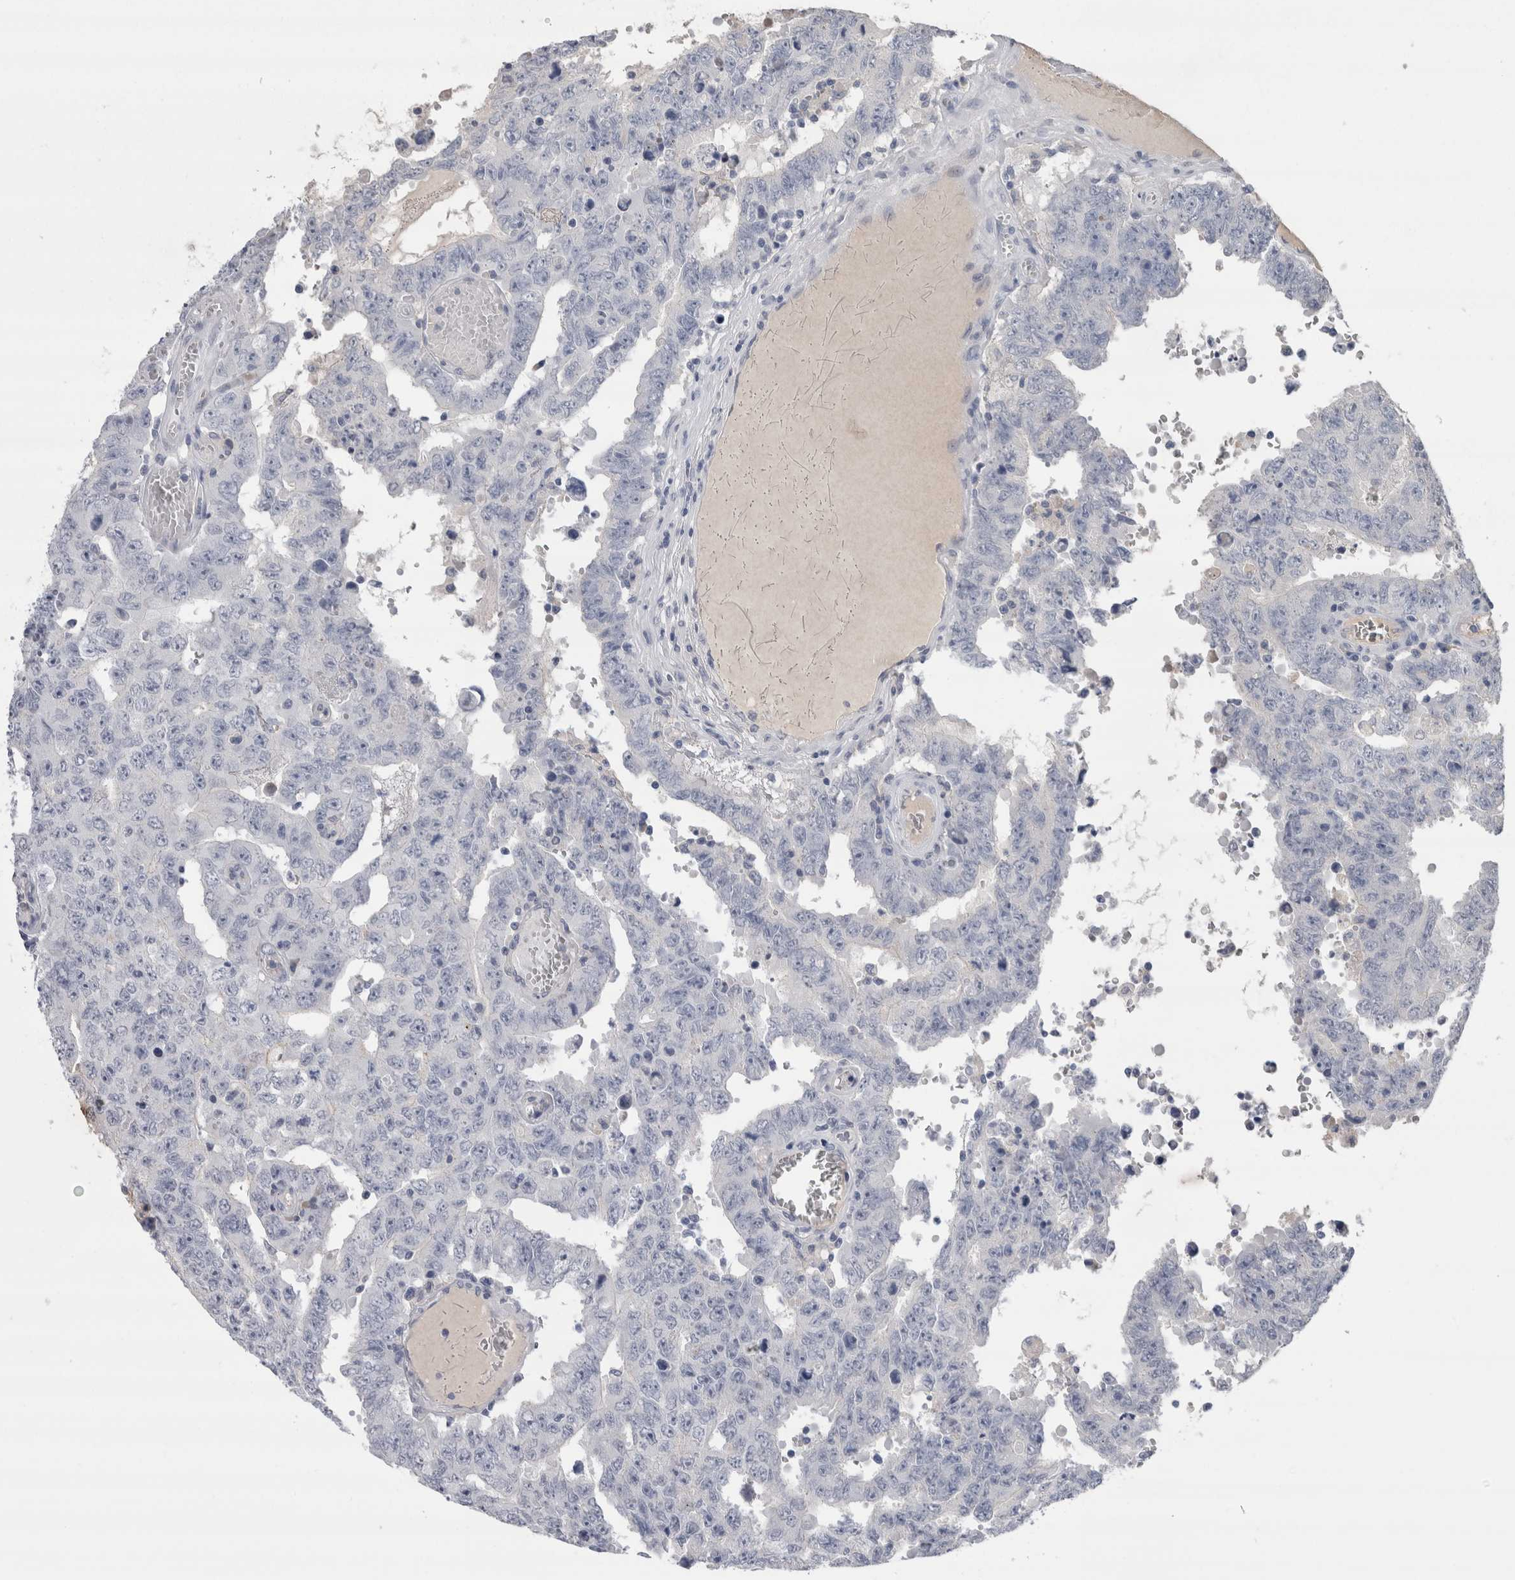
{"staining": {"intensity": "negative", "quantity": "none", "location": "none"}, "tissue": "testis cancer", "cell_type": "Tumor cells", "image_type": "cancer", "snomed": [{"axis": "morphology", "description": "Carcinoma, Embryonal, NOS"}, {"axis": "topography", "description": "Testis"}], "caption": "An IHC micrograph of testis cancer is shown. There is no staining in tumor cells of testis cancer.", "gene": "REG1A", "patient": {"sex": "male", "age": 26}}